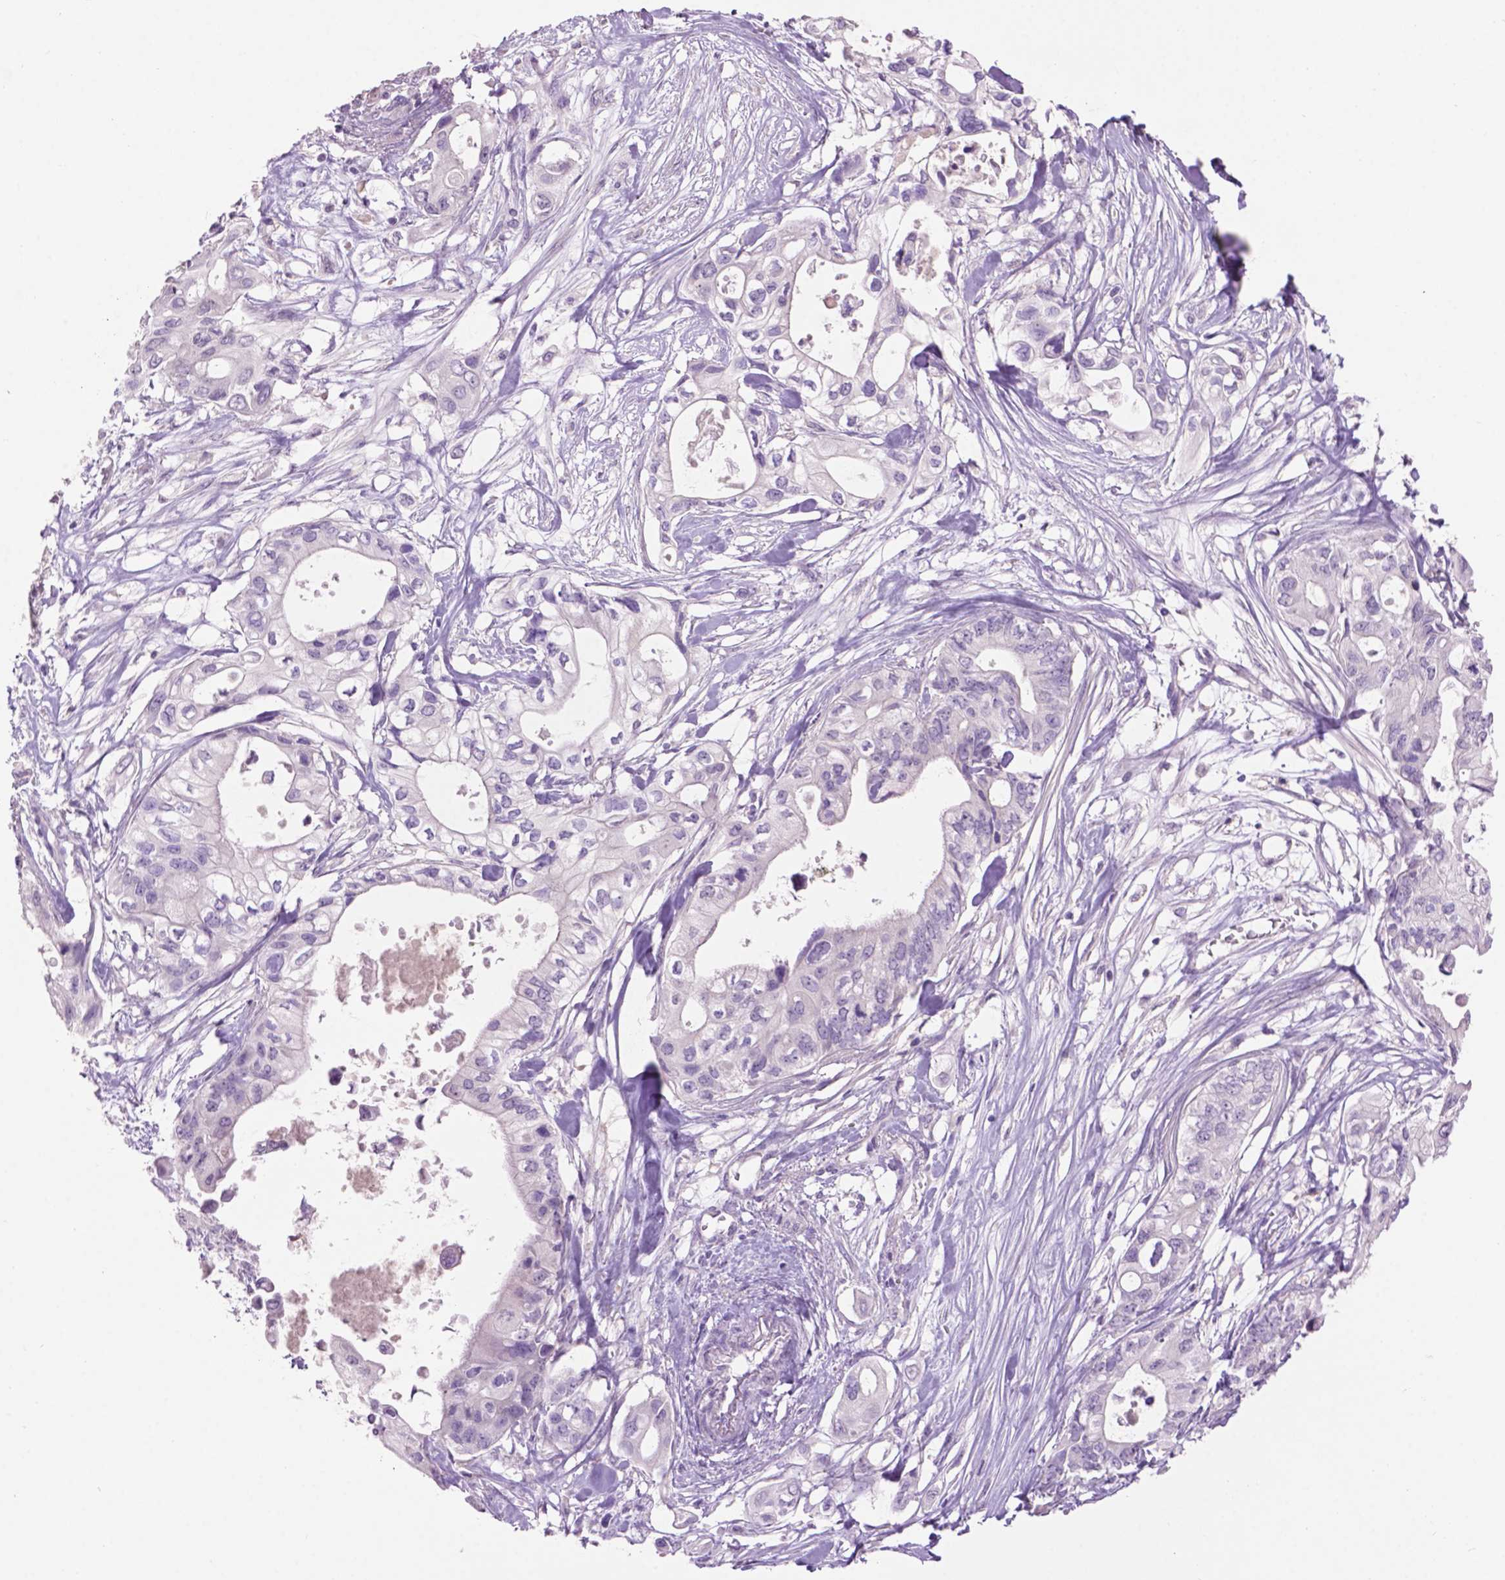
{"staining": {"intensity": "negative", "quantity": "none", "location": "none"}, "tissue": "pancreatic cancer", "cell_type": "Tumor cells", "image_type": "cancer", "snomed": [{"axis": "morphology", "description": "Adenocarcinoma, NOS"}, {"axis": "topography", "description": "Pancreas"}], "caption": "A high-resolution image shows immunohistochemistry staining of adenocarcinoma (pancreatic), which demonstrates no significant staining in tumor cells.", "gene": "CRYBA4", "patient": {"sex": "female", "age": 63}}